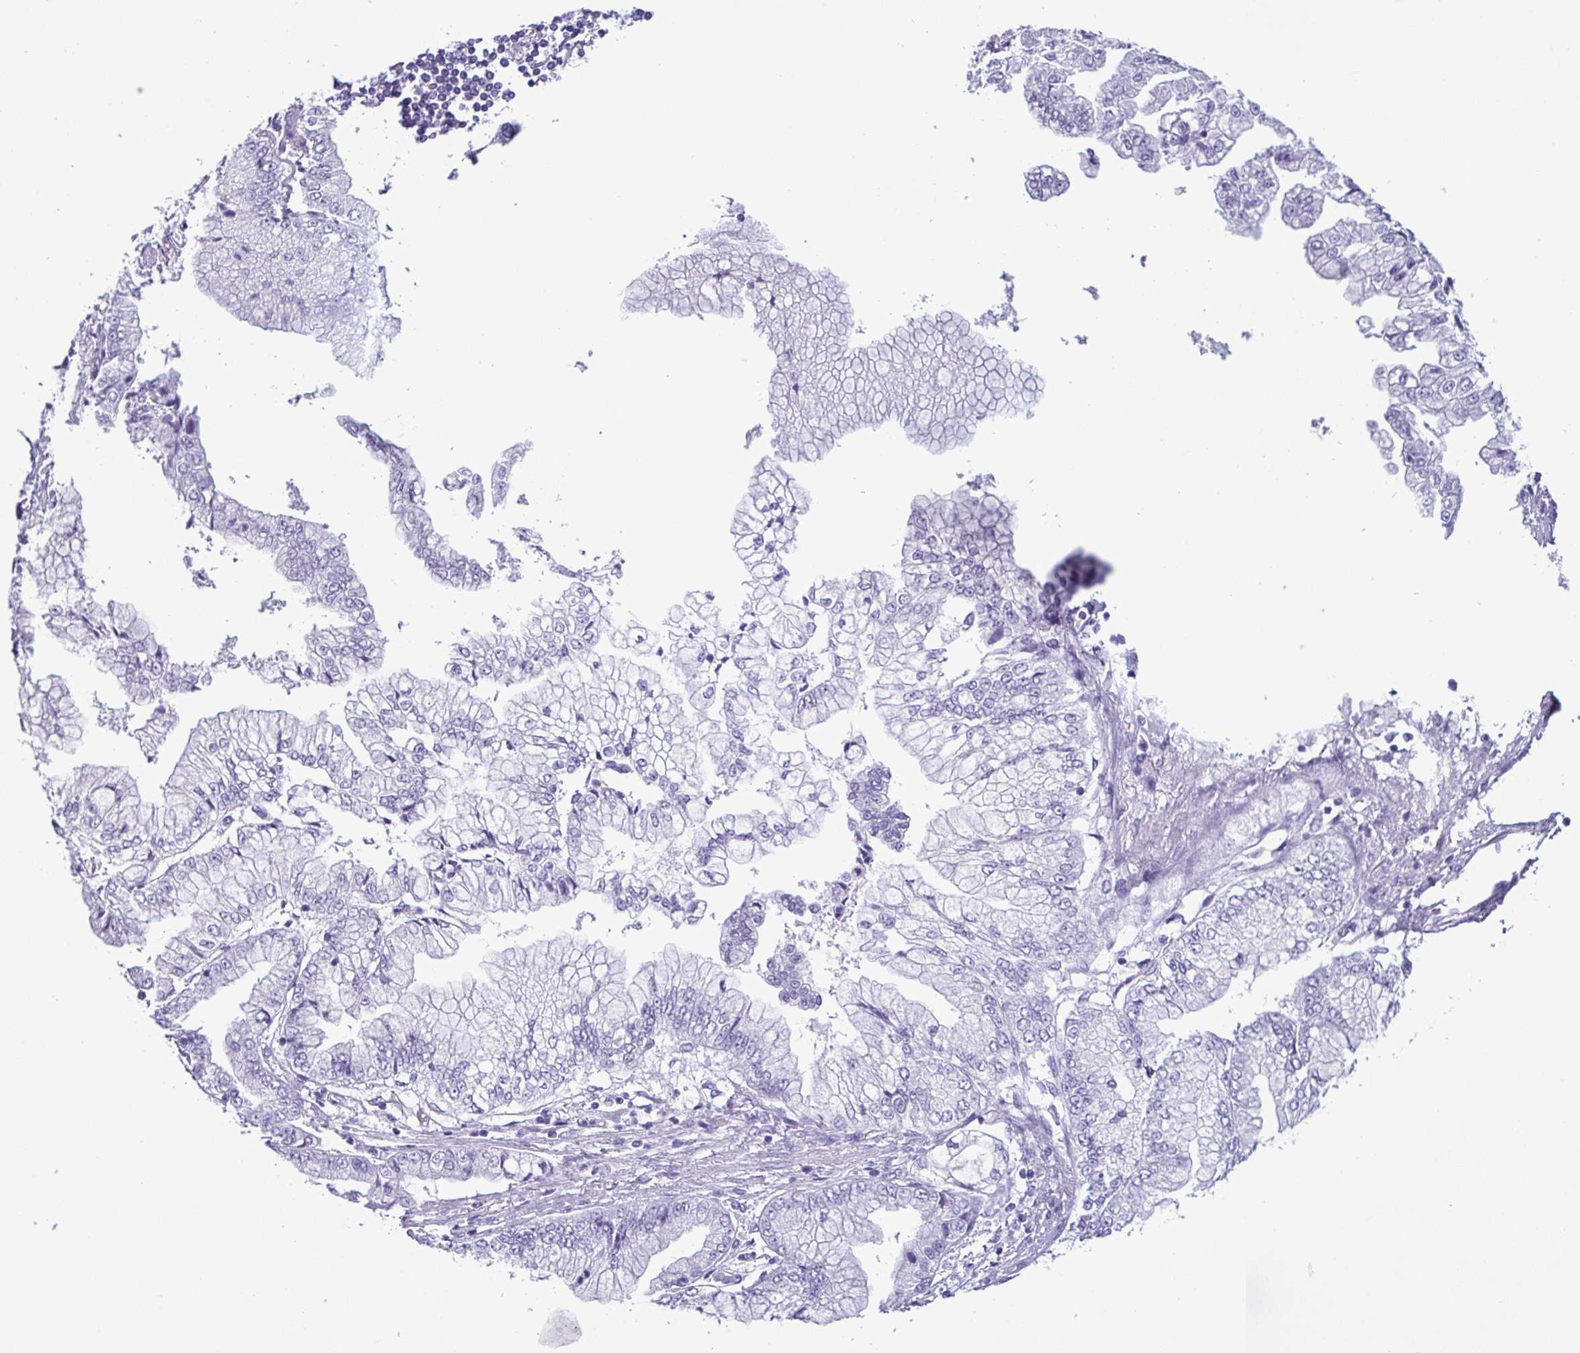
{"staining": {"intensity": "negative", "quantity": "none", "location": "none"}, "tissue": "stomach cancer", "cell_type": "Tumor cells", "image_type": "cancer", "snomed": [{"axis": "morphology", "description": "Adenocarcinoma, NOS"}, {"axis": "topography", "description": "Stomach, upper"}], "caption": "Stomach adenocarcinoma stained for a protein using immunohistochemistry demonstrates no expression tumor cells.", "gene": "LTF", "patient": {"sex": "female", "age": 74}}